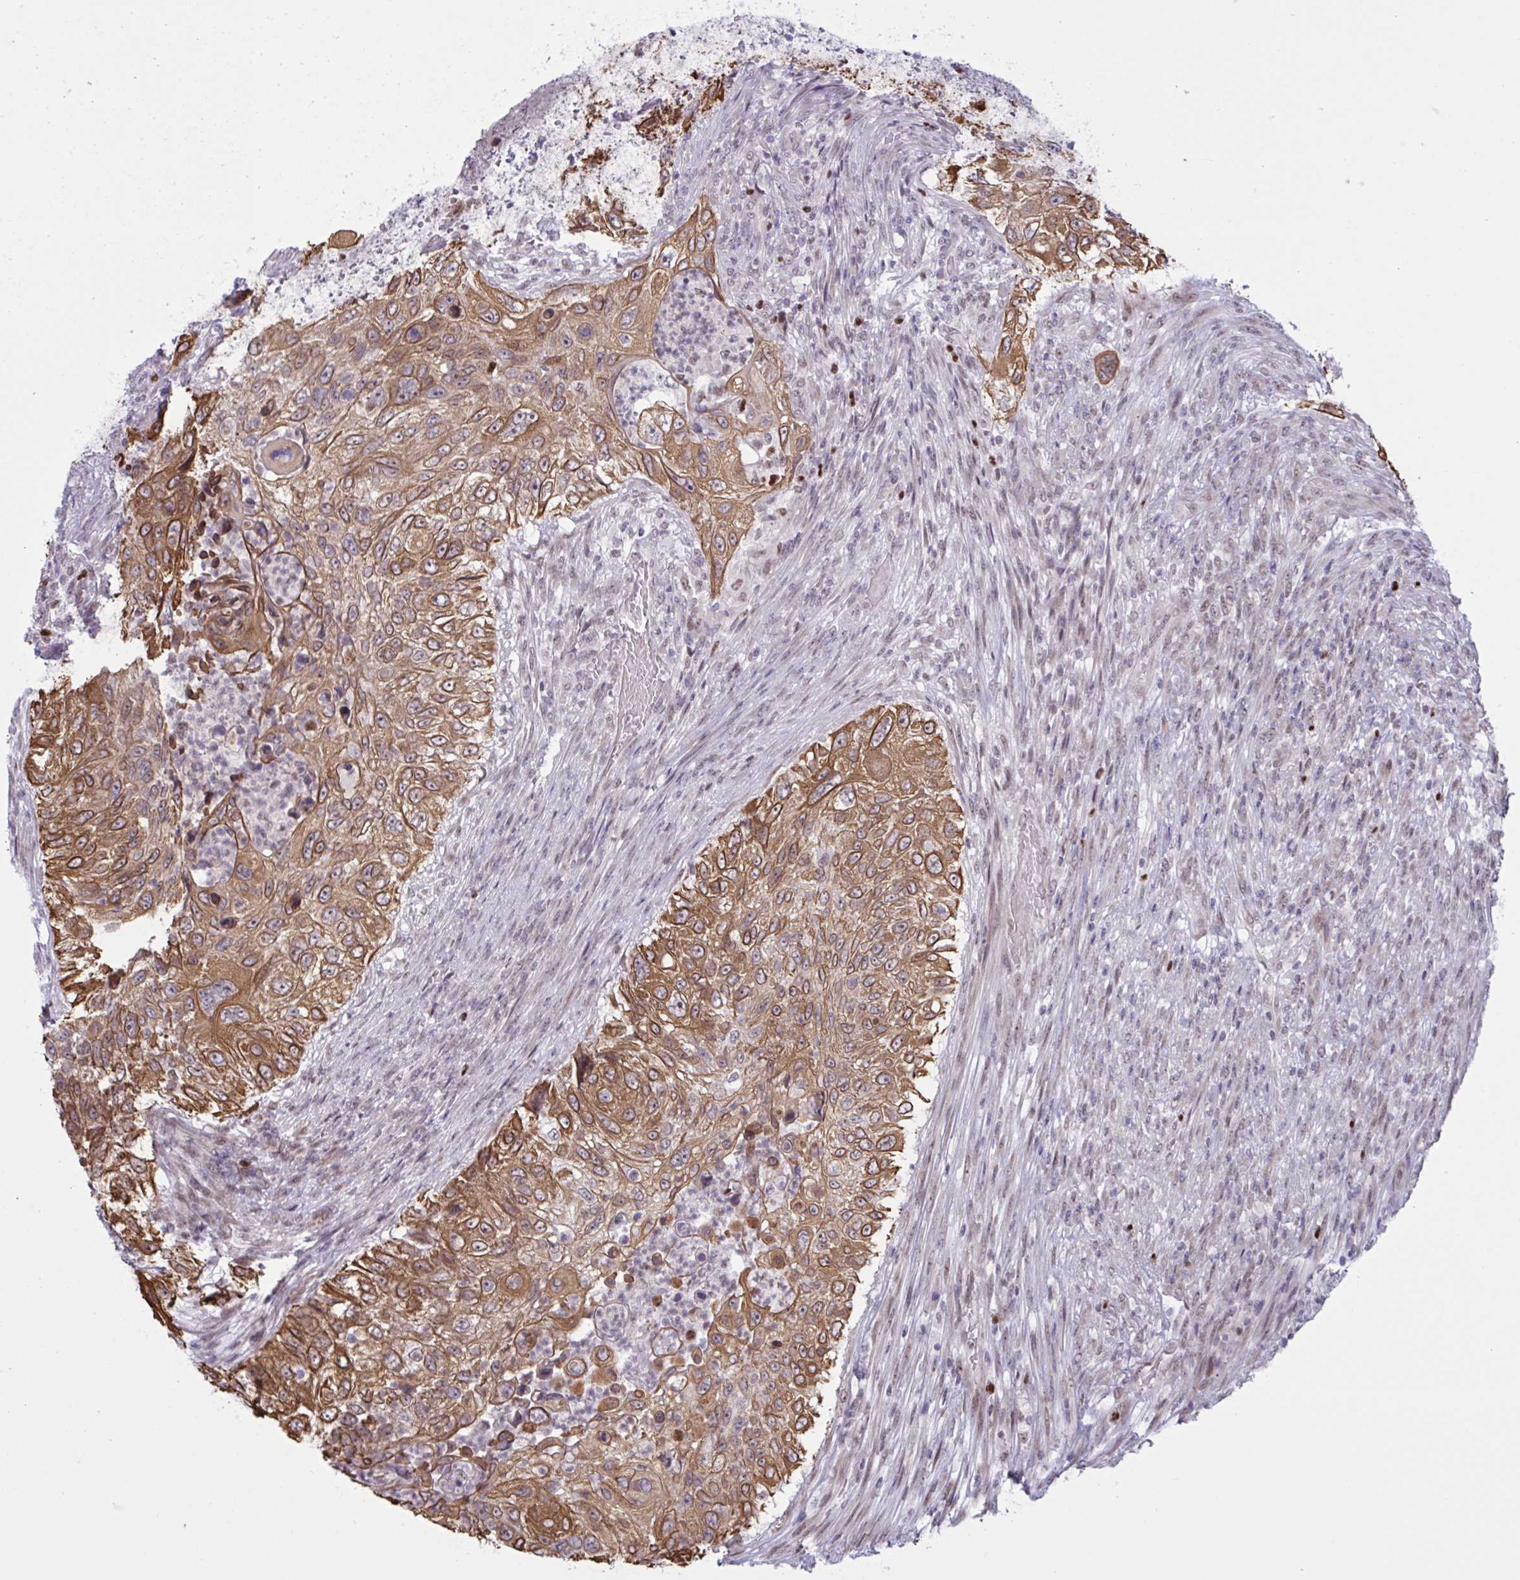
{"staining": {"intensity": "moderate", "quantity": ">75%", "location": "cytoplasmic/membranous"}, "tissue": "urothelial cancer", "cell_type": "Tumor cells", "image_type": "cancer", "snomed": [{"axis": "morphology", "description": "Urothelial carcinoma, High grade"}, {"axis": "topography", "description": "Urinary bladder"}], "caption": "Urothelial cancer stained for a protein reveals moderate cytoplasmic/membranous positivity in tumor cells.", "gene": "PRMT6", "patient": {"sex": "female", "age": 60}}